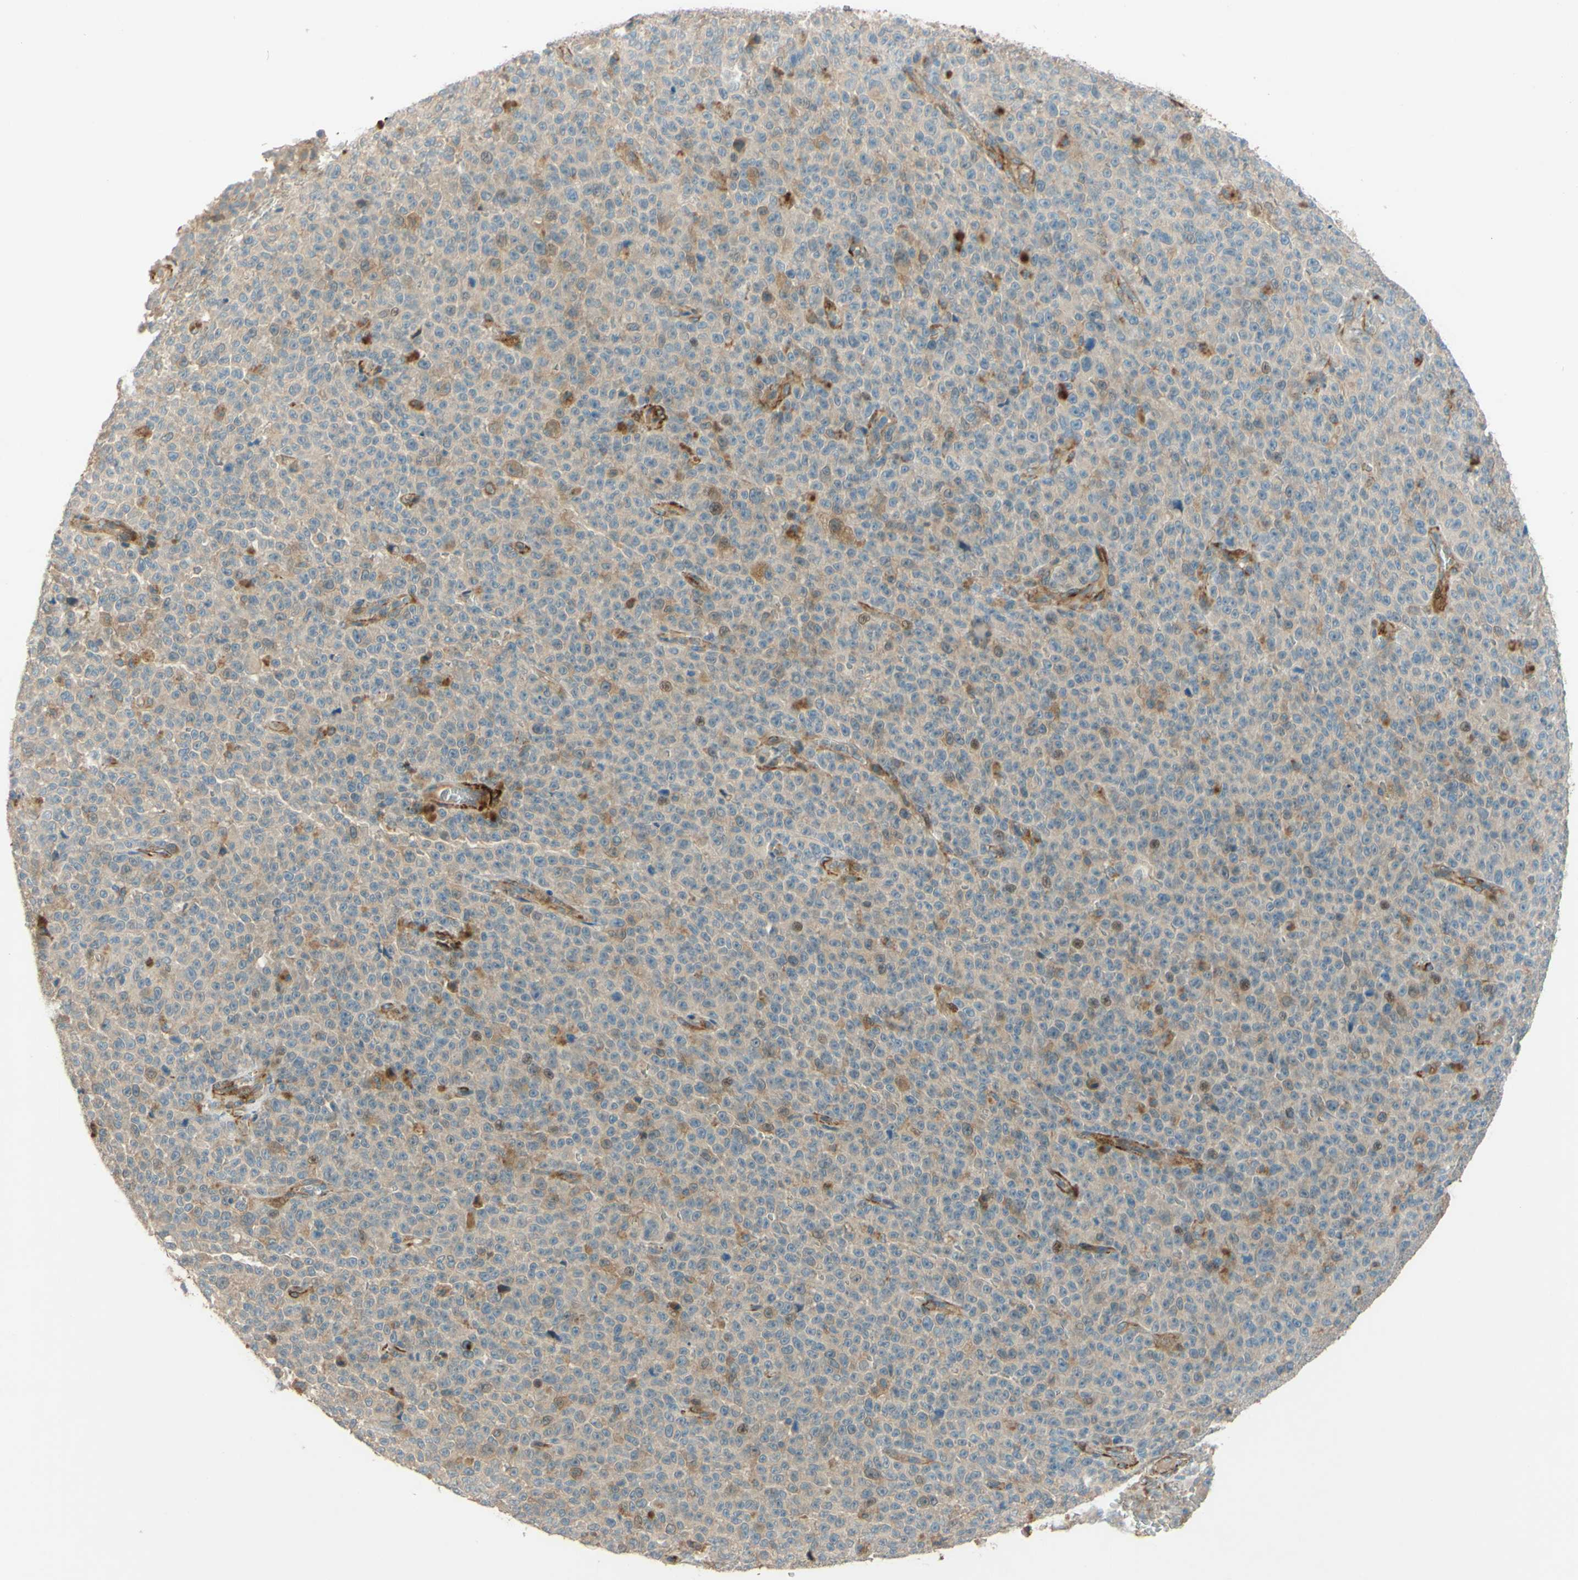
{"staining": {"intensity": "weak", "quantity": ">75%", "location": "cytoplasmic/membranous"}, "tissue": "melanoma", "cell_type": "Tumor cells", "image_type": "cancer", "snomed": [{"axis": "morphology", "description": "Malignant melanoma, NOS"}, {"axis": "topography", "description": "Skin"}], "caption": "DAB immunohistochemical staining of human melanoma reveals weak cytoplasmic/membranous protein expression in approximately >75% of tumor cells. (DAB IHC with brightfield microscopy, high magnification).", "gene": "ADAM17", "patient": {"sex": "female", "age": 82}}